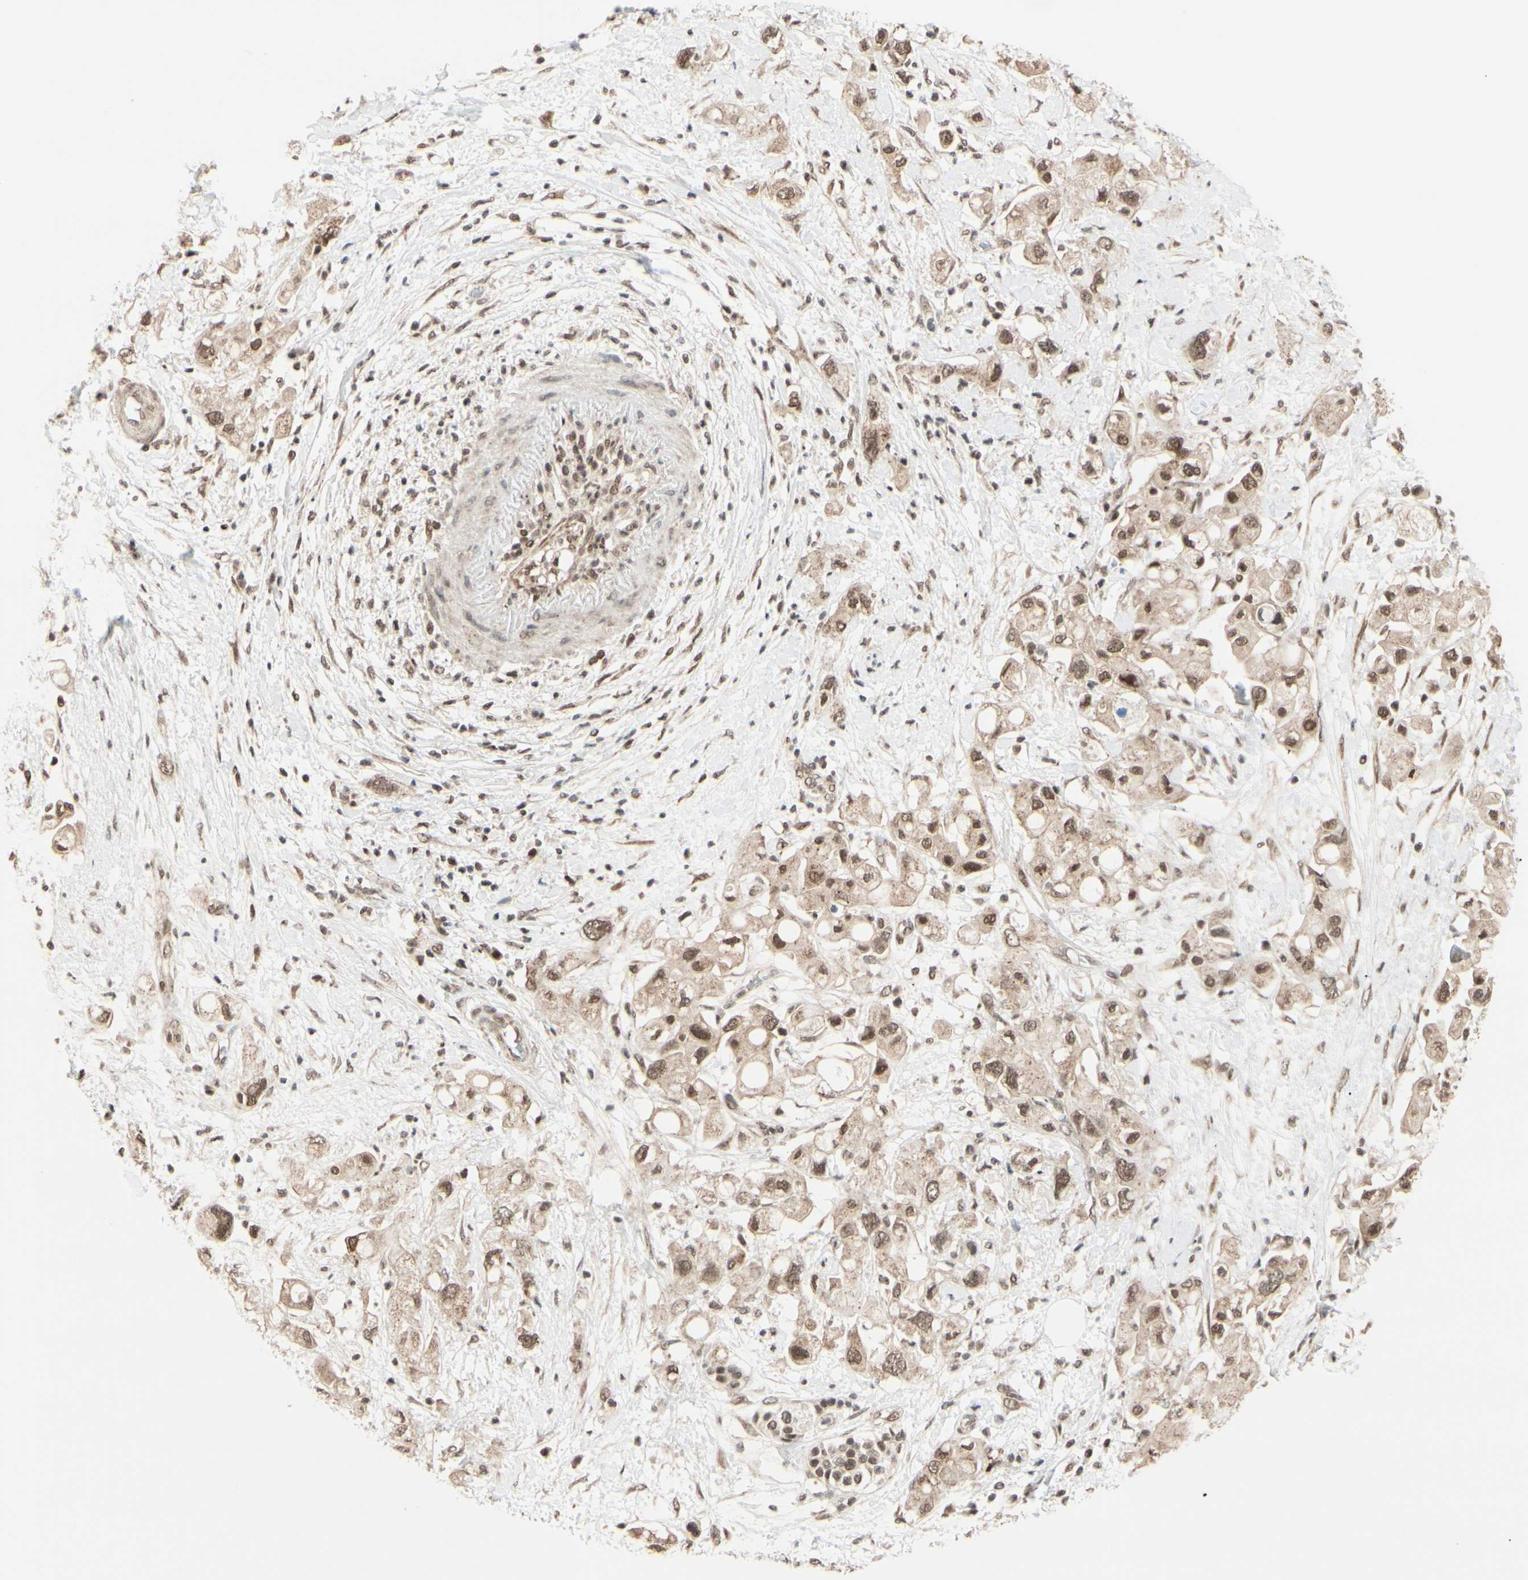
{"staining": {"intensity": "moderate", "quantity": ">75%", "location": "cytoplasmic/membranous,nuclear"}, "tissue": "pancreatic cancer", "cell_type": "Tumor cells", "image_type": "cancer", "snomed": [{"axis": "morphology", "description": "Adenocarcinoma, NOS"}, {"axis": "topography", "description": "Pancreas"}], "caption": "IHC of human adenocarcinoma (pancreatic) demonstrates medium levels of moderate cytoplasmic/membranous and nuclear positivity in about >75% of tumor cells.", "gene": "BRMS1", "patient": {"sex": "female", "age": 56}}